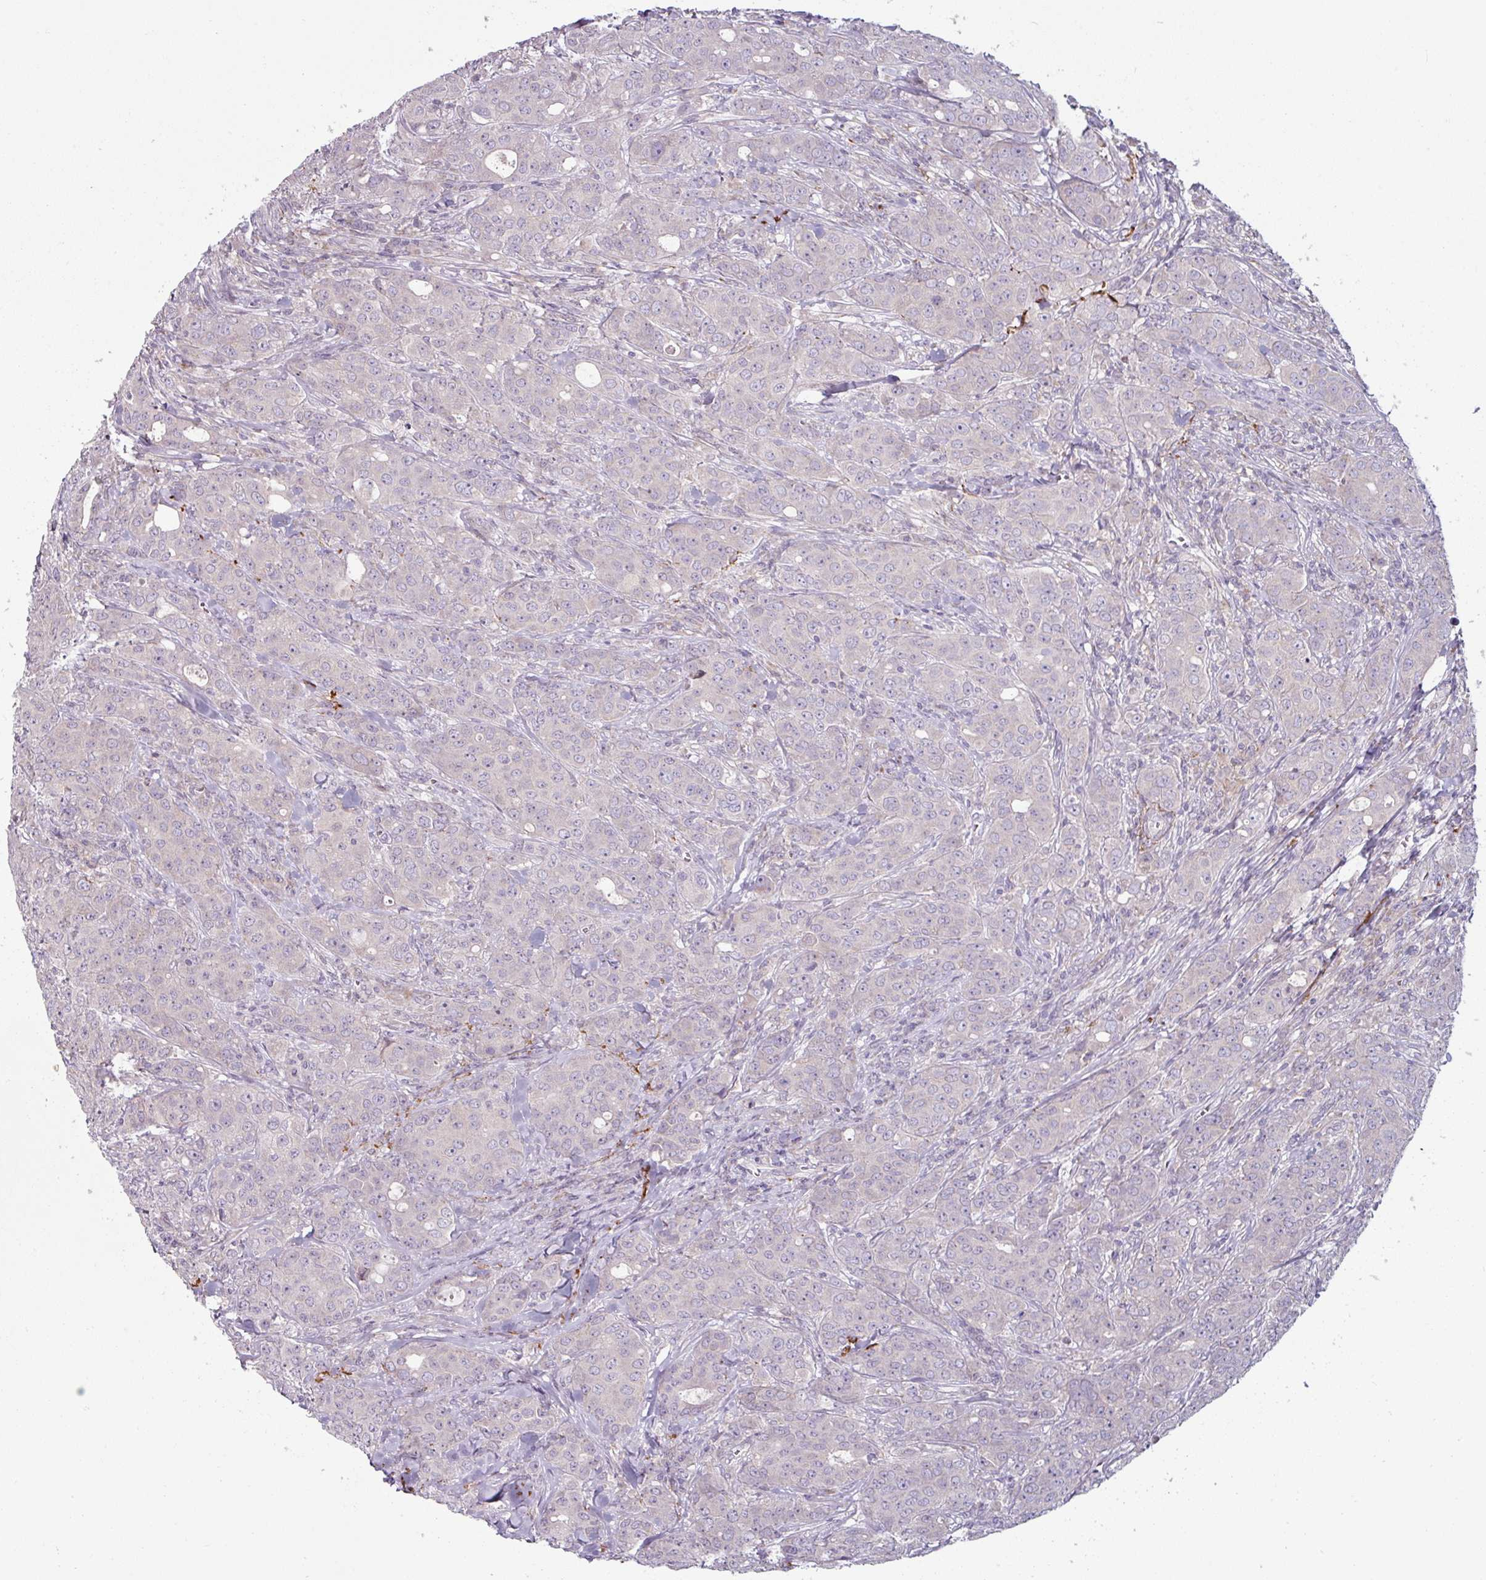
{"staining": {"intensity": "negative", "quantity": "none", "location": "none"}, "tissue": "breast cancer", "cell_type": "Tumor cells", "image_type": "cancer", "snomed": [{"axis": "morphology", "description": "Duct carcinoma"}, {"axis": "topography", "description": "Breast"}], "caption": "Immunohistochemistry (IHC) of human breast intraductal carcinoma displays no staining in tumor cells.", "gene": "MTMR14", "patient": {"sex": "female", "age": 43}}